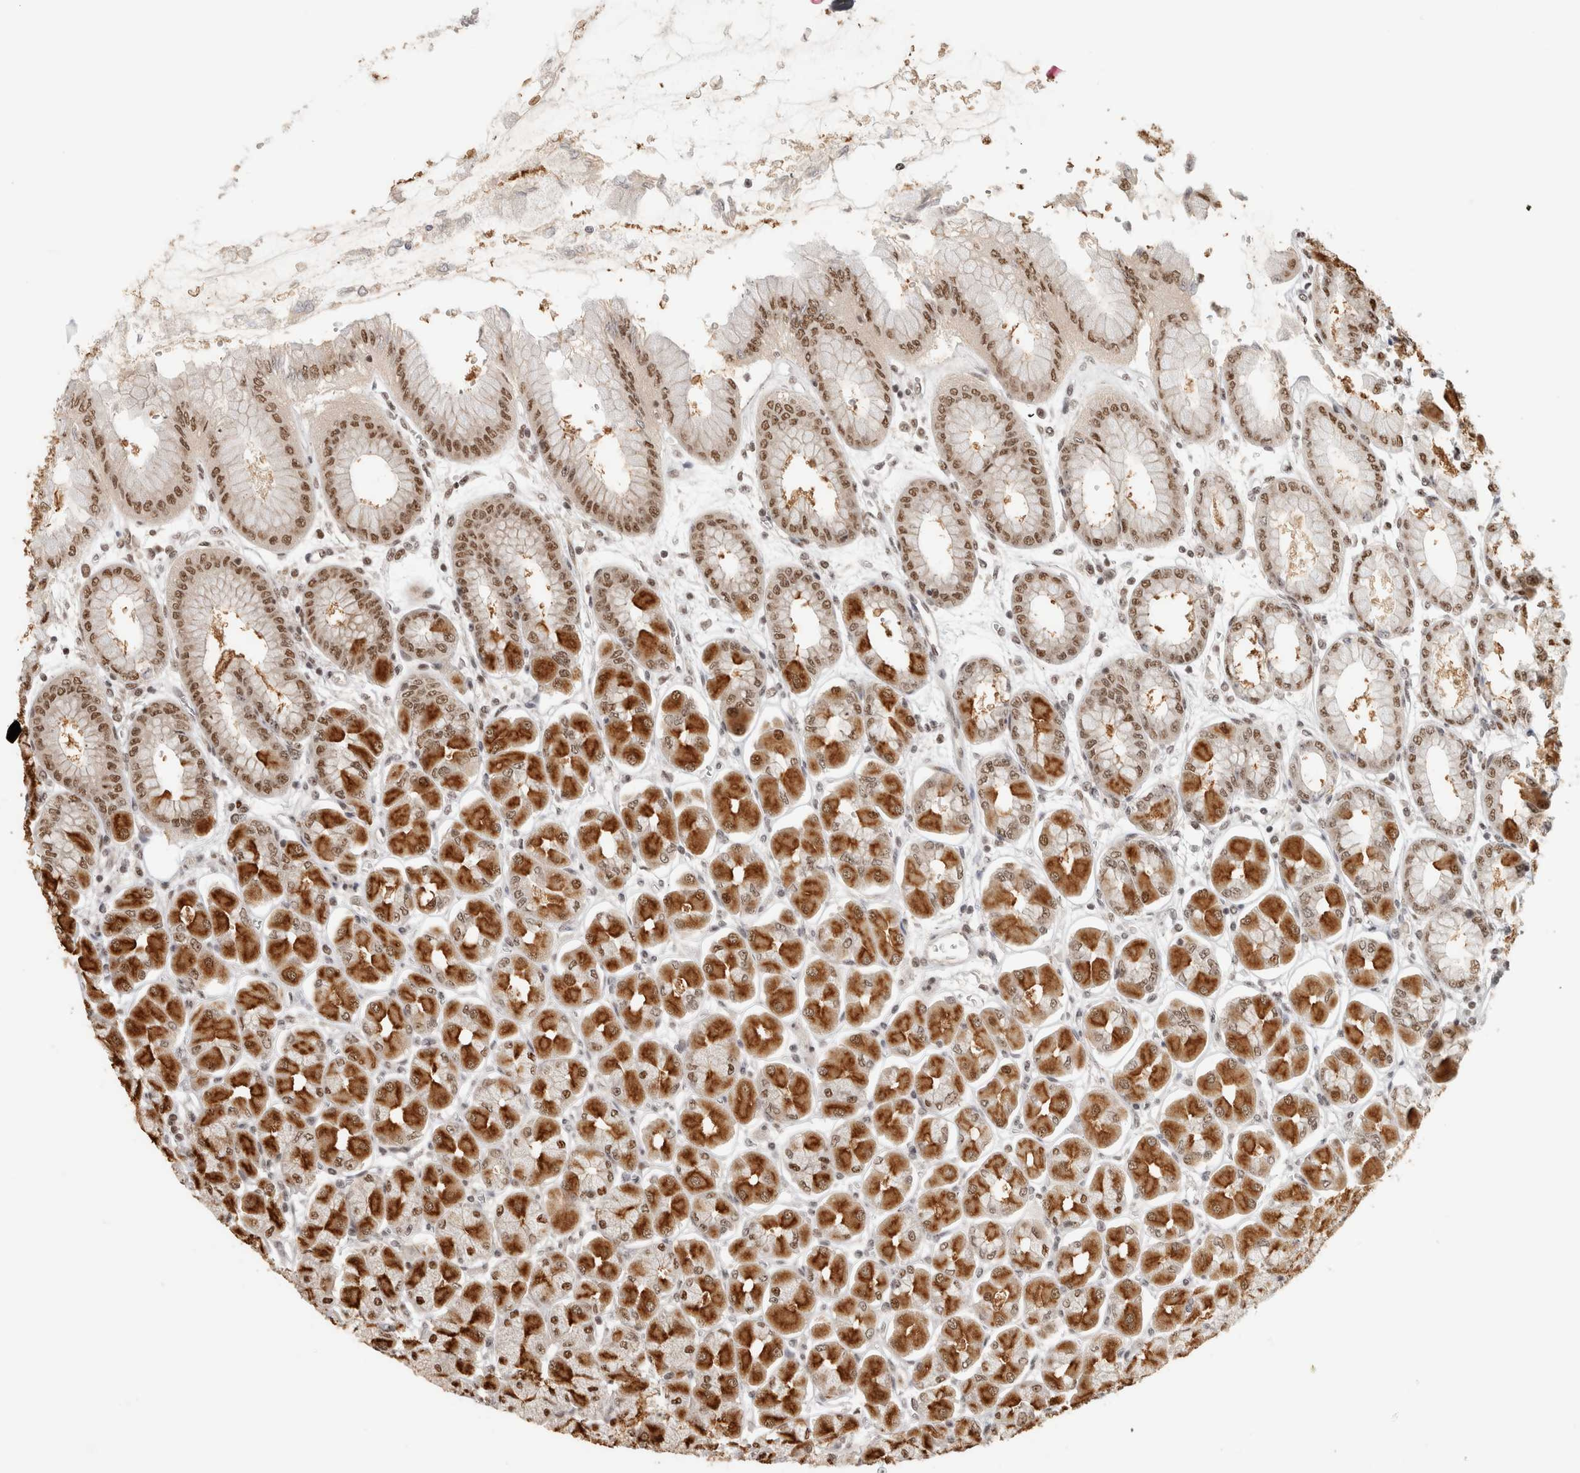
{"staining": {"intensity": "strong", "quantity": ">75%", "location": "cytoplasmic/membranous,nuclear"}, "tissue": "stomach", "cell_type": "Glandular cells", "image_type": "normal", "snomed": [{"axis": "morphology", "description": "Normal tissue, NOS"}, {"axis": "topography", "description": "Stomach, upper"}], "caption": "Protein staining shows strong cytoplasmic/membranous,nuclear positivity in approximately >75% of glandular cells in normal stomach.", "gene": "EBNA1BP2", "patient": {"sex": "female", "age": 56}}